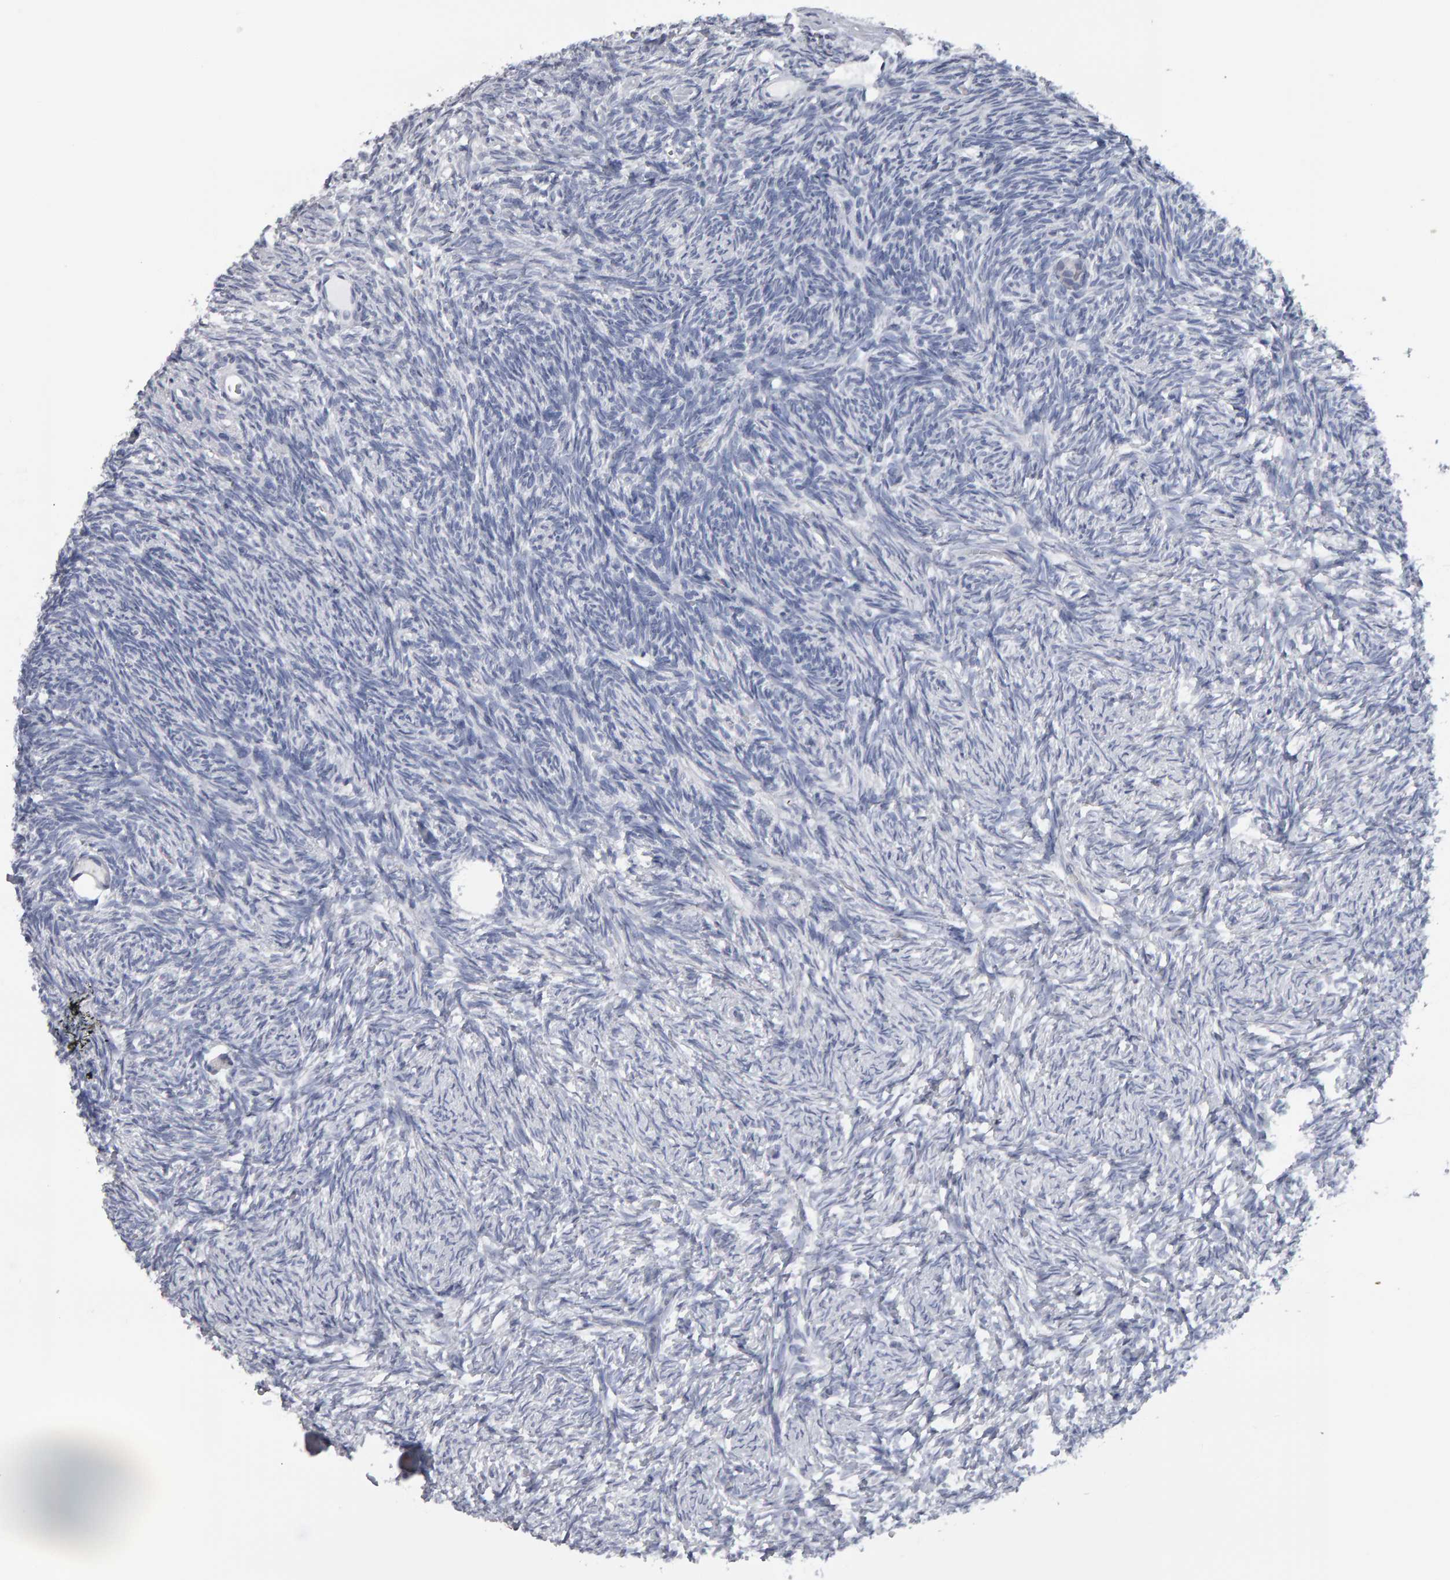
{"staining": {"intensity": "negative", "quantity": "none", "location": "none"}, "tissue": "ovary", "cell_type": "Follicle cells", "image_type": "normal", "snomed": [{"axis": "morphology", "description": "Normal tissue, NOS"}, {"axis": "topography", "description": "Ovary"}], "caption": "Benign ovary was stained to show a protein in brown. There is no significant positivity in follicle cells. Nuclei are stained in blue.", "gene": "CD38", "patient": {"sex": "female", "age": 34}}